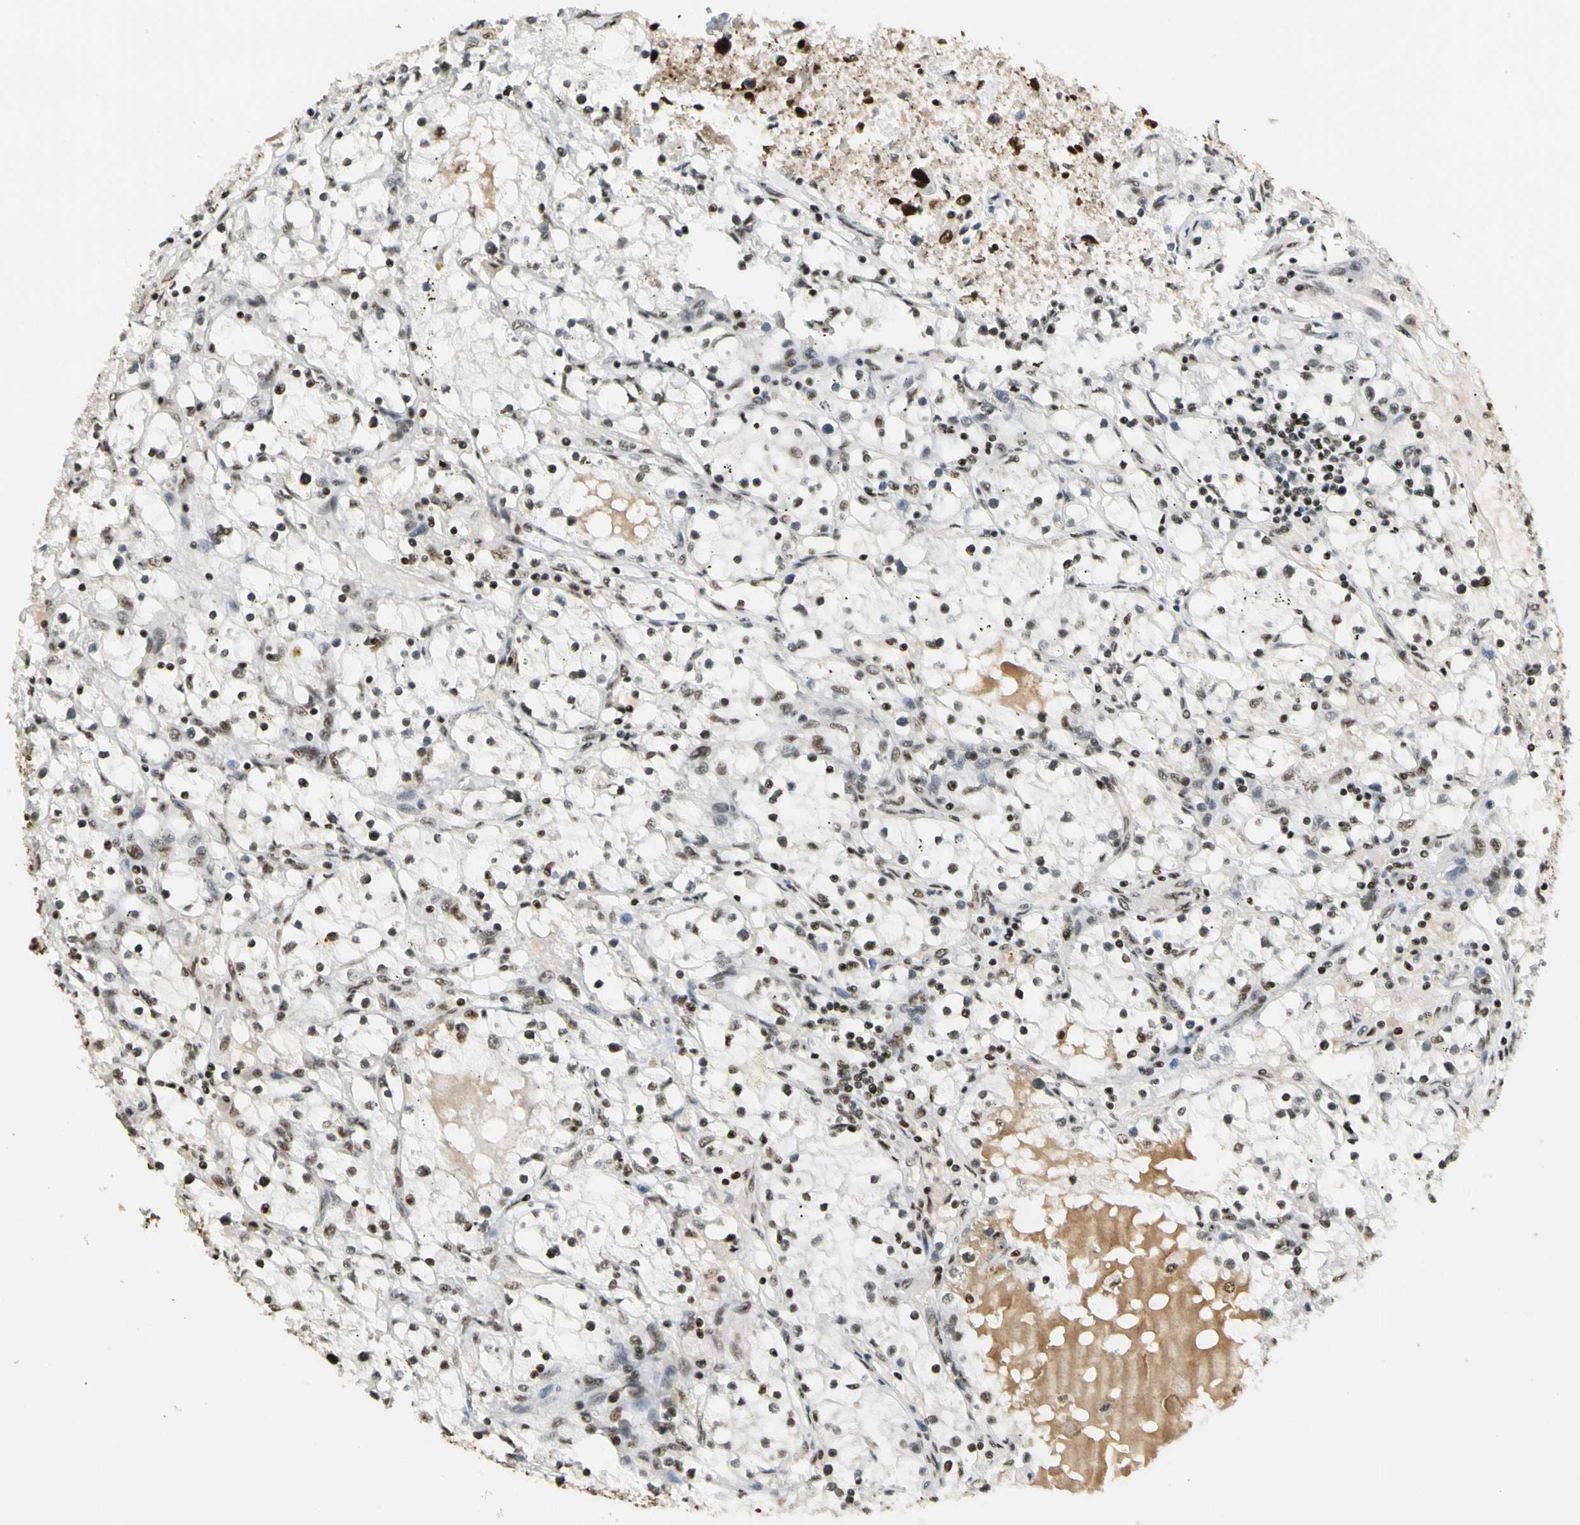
{"staining": {"intensity": "moderate", "quantity": "<25%", "location": "nuclear"}, "tissue": "renal cancer", "cell_type": "Tumor cells", "image_type": "cancer", "snomed": [{"axis": "morphology", "description": "Adenocarcinoma, NOS"}, {"axis": "topography", "description": "Kidney"}], "caption": "Renal cancer (adenocarcinoma) stained with a brown dye demonstrates moderate nuclear positive positivity in about <25% of tumor cells.", "gene": "CDK12", "patient": {"sex": "male", "age": 56}}